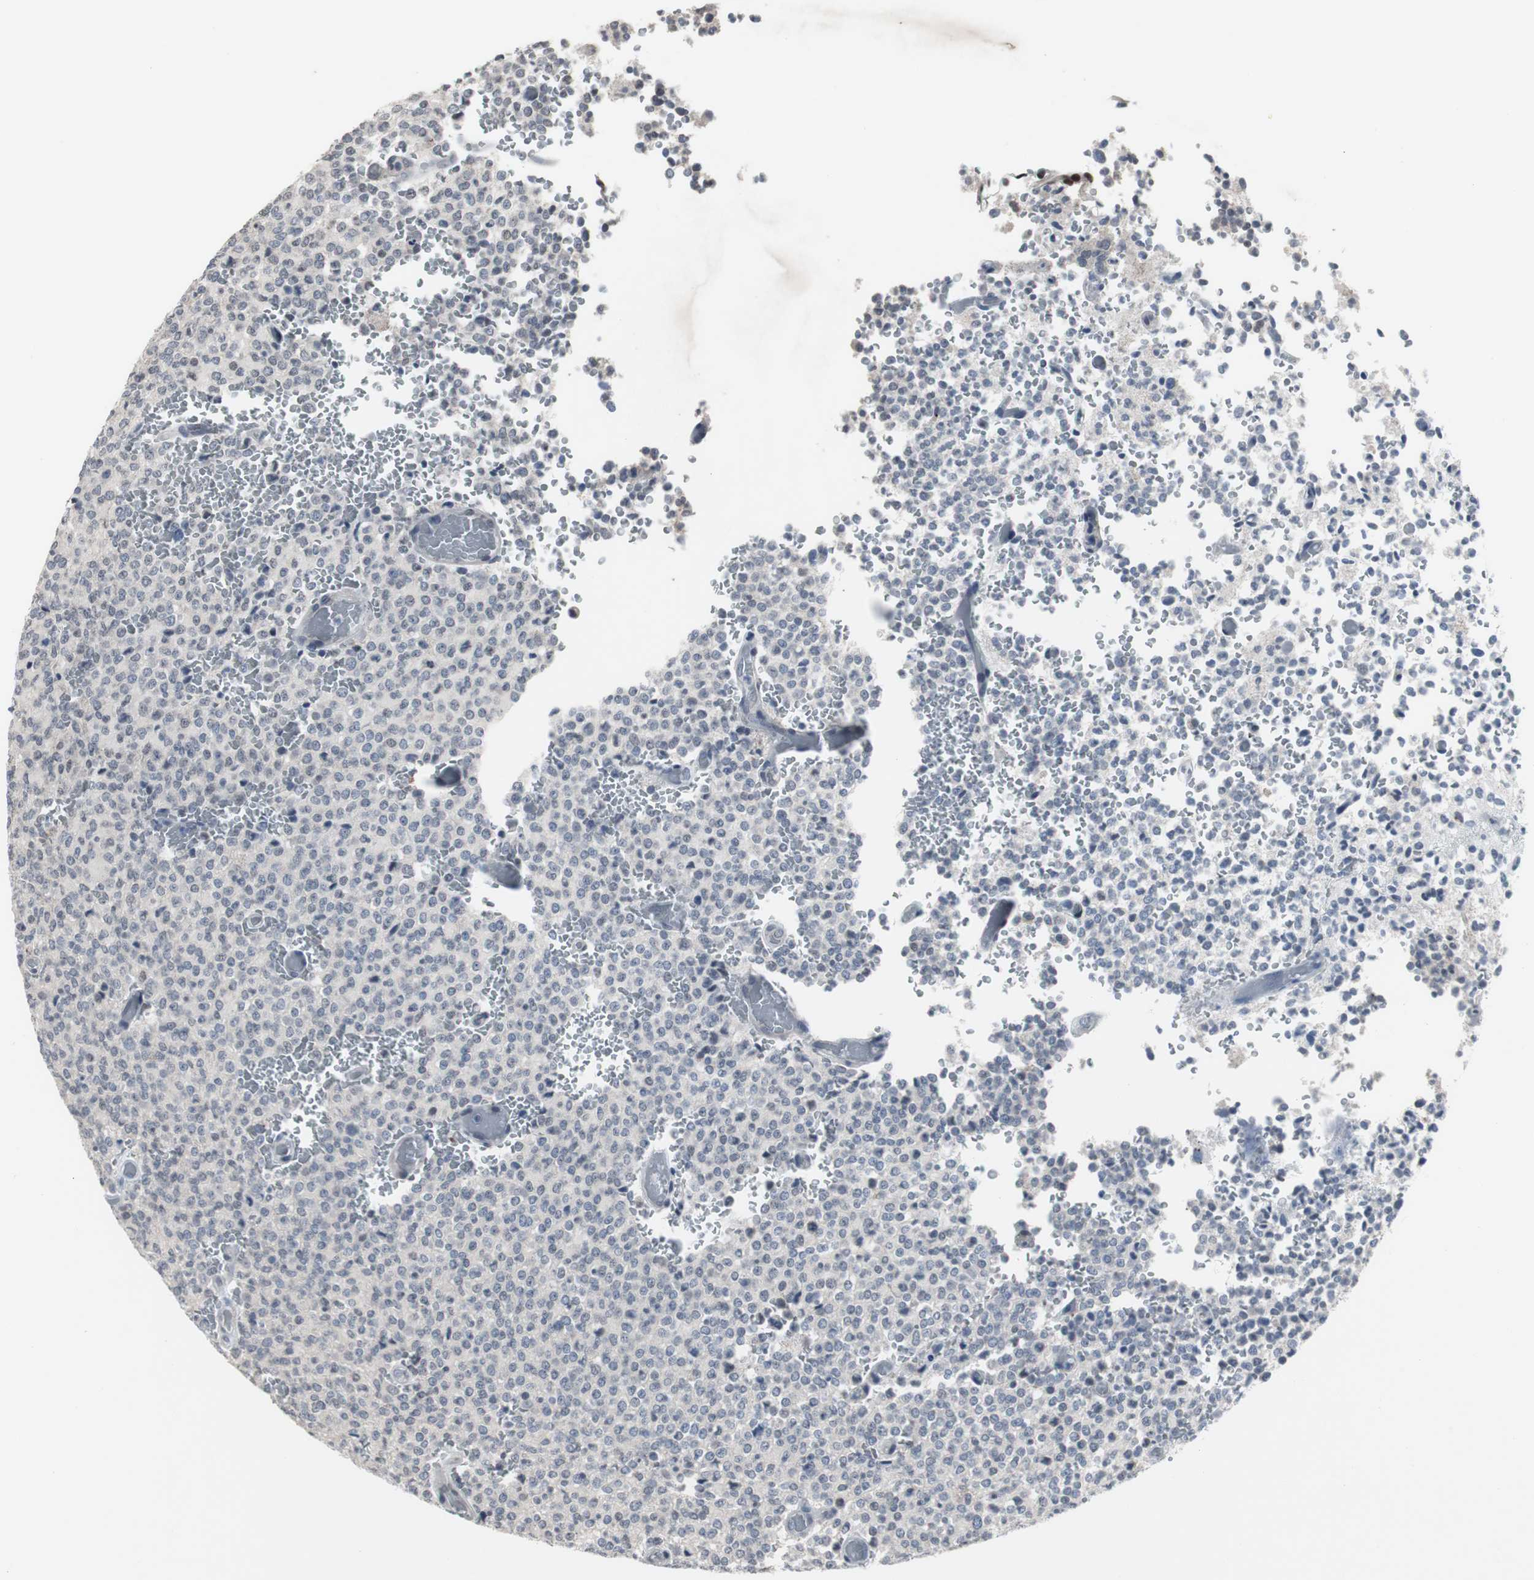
{"staining": {"intensity": "negative", "quantity": "none", "location": "none"}, "tissue": "glioma", "cell_type": "Tumor cells", "image_type": "cancer", "snomed": [{"axis": "morphology", "description": "Glioma, malignant, High grade"}, {"axis": "topography", "description": "pancreas cauda"}], "caption": "This is a photomicrograph of IHC staining of glioma, which shows no expression in tumor cells.", "gene": "FOXP4", "patient": {"sex": "male", "age": 60}}